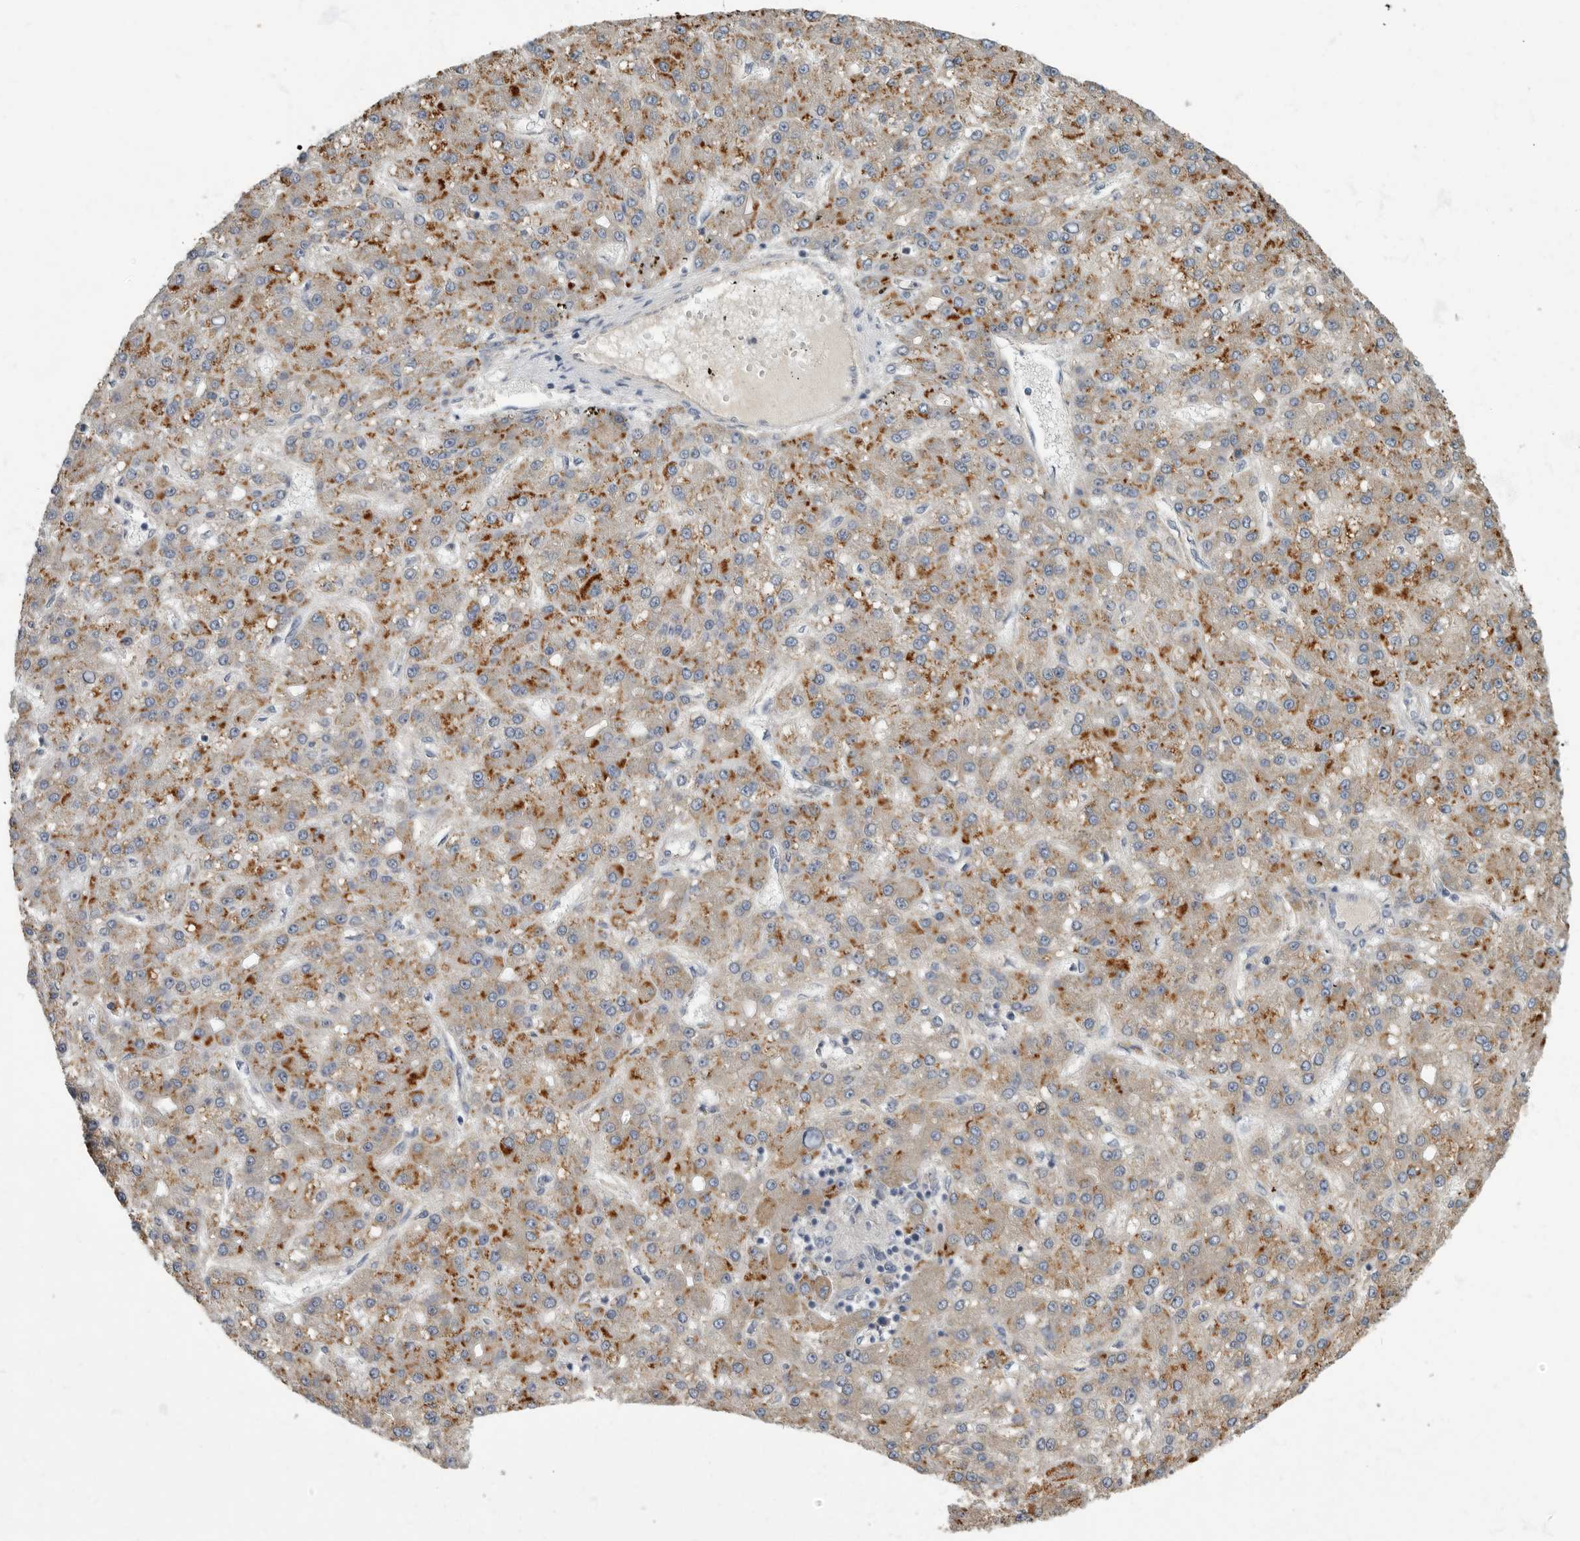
{"staining": {"intensity": "strong", "quantity": "25%-75%", "location": "cytoplasmic/membranous"}, "tissue": "liver cancer", "cell_type": "Tumor cells", "image_type": "cancer", "snomed": [{"axis": "morphology", "description": "Carcinoma, Hepatocellular, NOS"}, {"axis": "topography", "description": "Liver"}], "caption": "An image showing strong cytoplasmic/membranous positivity in approximately 25%-75% of tumor cells in liver hepatocellular carcinoma, as visualized by brown immunohistochemical staining.", "gene": "PDK1", "patient": {"sex": "male", "age": 67}}